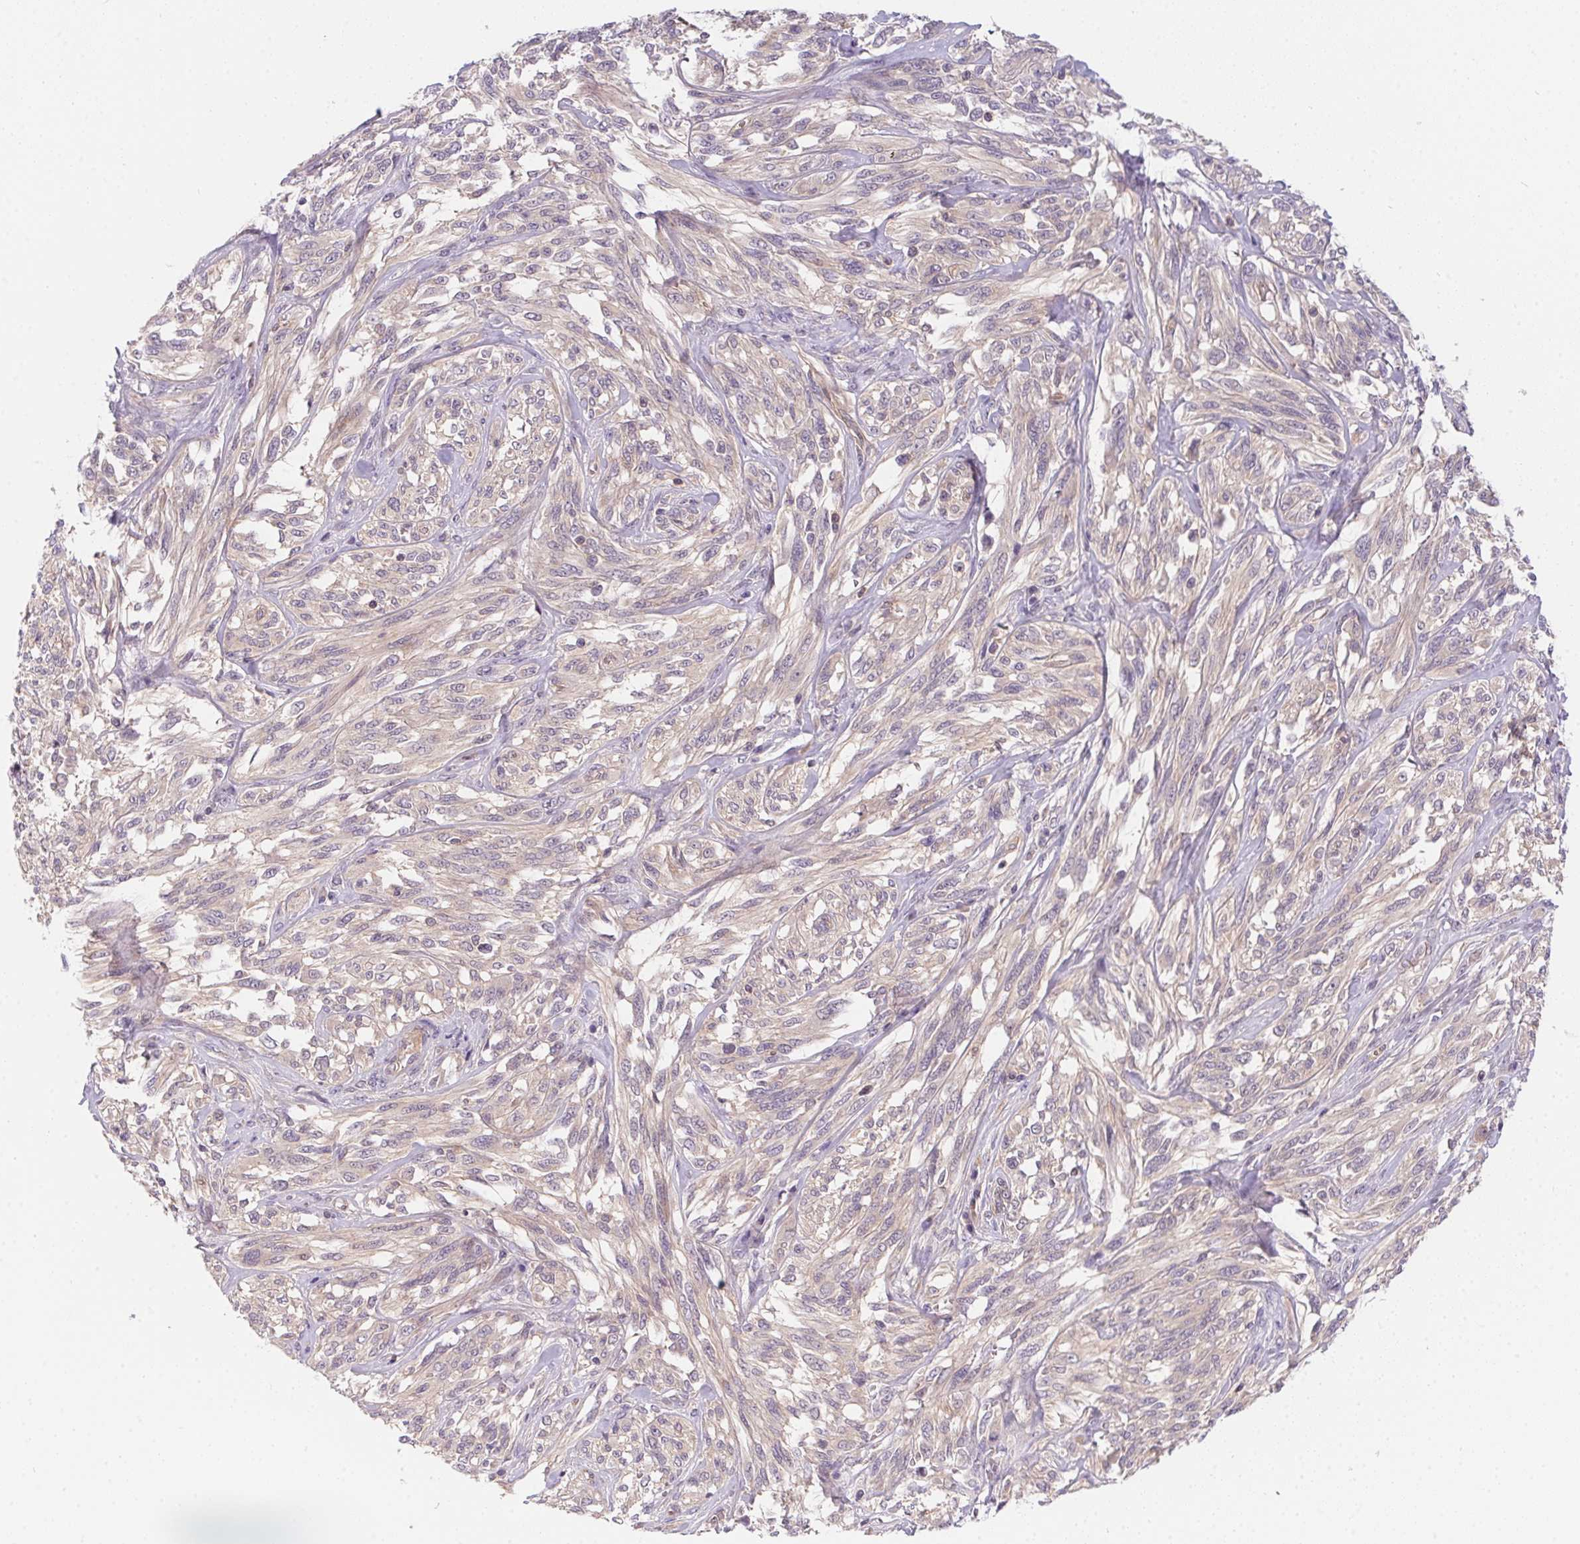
{"staining": {"intensity": "negative", "quantity": "none", "location": "none"}, "tissue": "melanoma", "cell_type": "Tumor cells", "image_type": "cancer", "snomed": [{"axis": "morphology", "description": "Malignant melanoma, NOS"}, {"axis": "topography", "description": "Skin"}], "caption": "A photomicrograph of human malignant melanoma is negative for staining in tumor cells. (Stains: DAB (3,3'-diaminobenzidine) immunohistochemistry with hematoxylin counter stain, Microscopy: brightfield microscopy at high magnification).", "gene": "PRKAA1", "patient": {"sex": "female", "age": 91}}